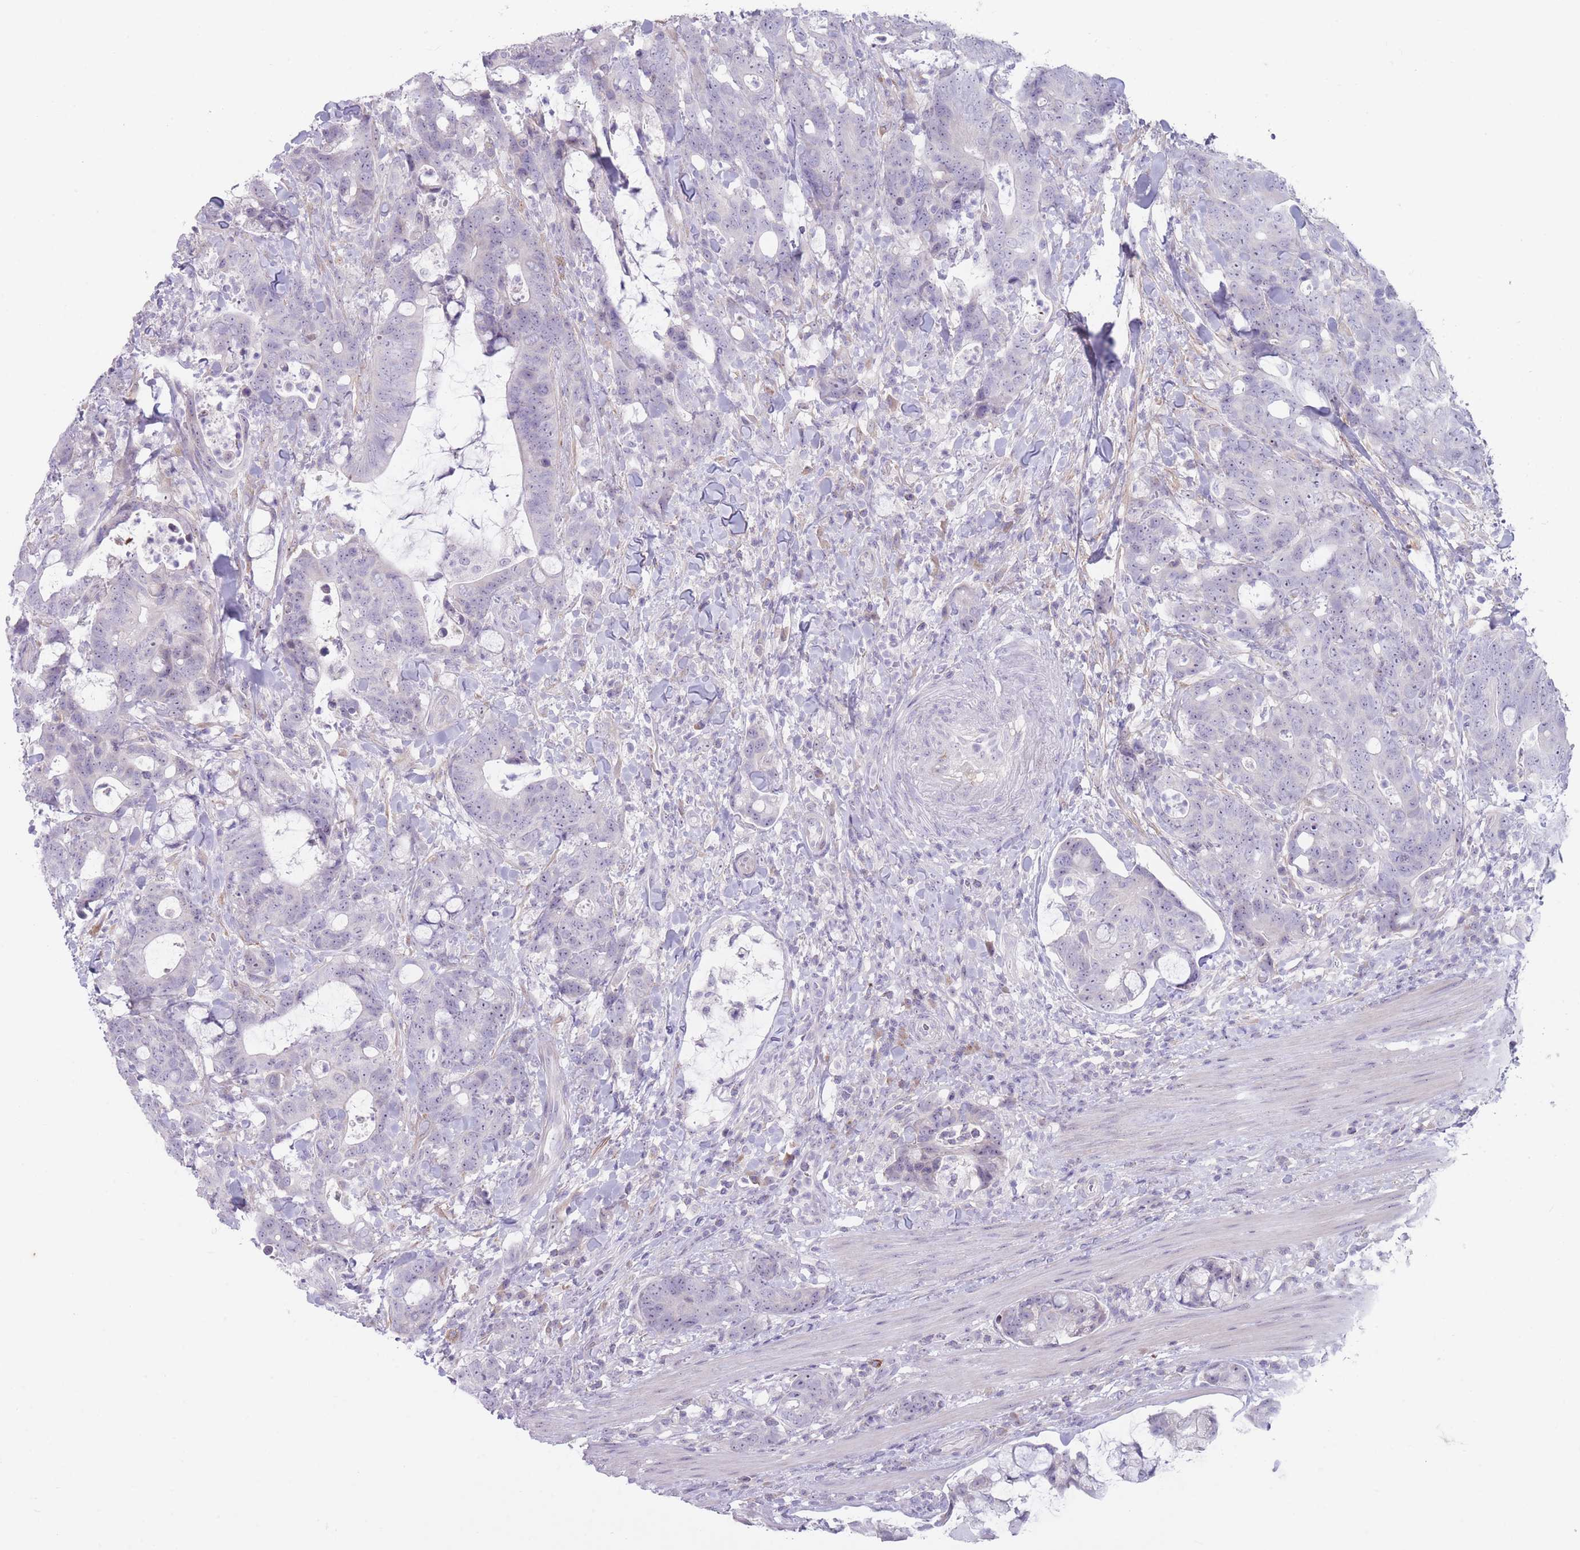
{"staining": {"intensity": "negative", "quantity": "none", "location": "none"}, "tissue": "colorectal cancer", "cell_type": "Tumor cells", "image_type": "cancer", "snomed": [{"axis": "morphology", "description": "Adenocarcinoma, NOS"}, {"axis": "topography", "description": "Colon"}], "caption": "A high-resolution image shows immunohistochemistry staining of colorectal cancer, which shows no significant expression in tumor cells.", "gene": "PAIP2B", "patient": {"sex": "female", "age": 82}}